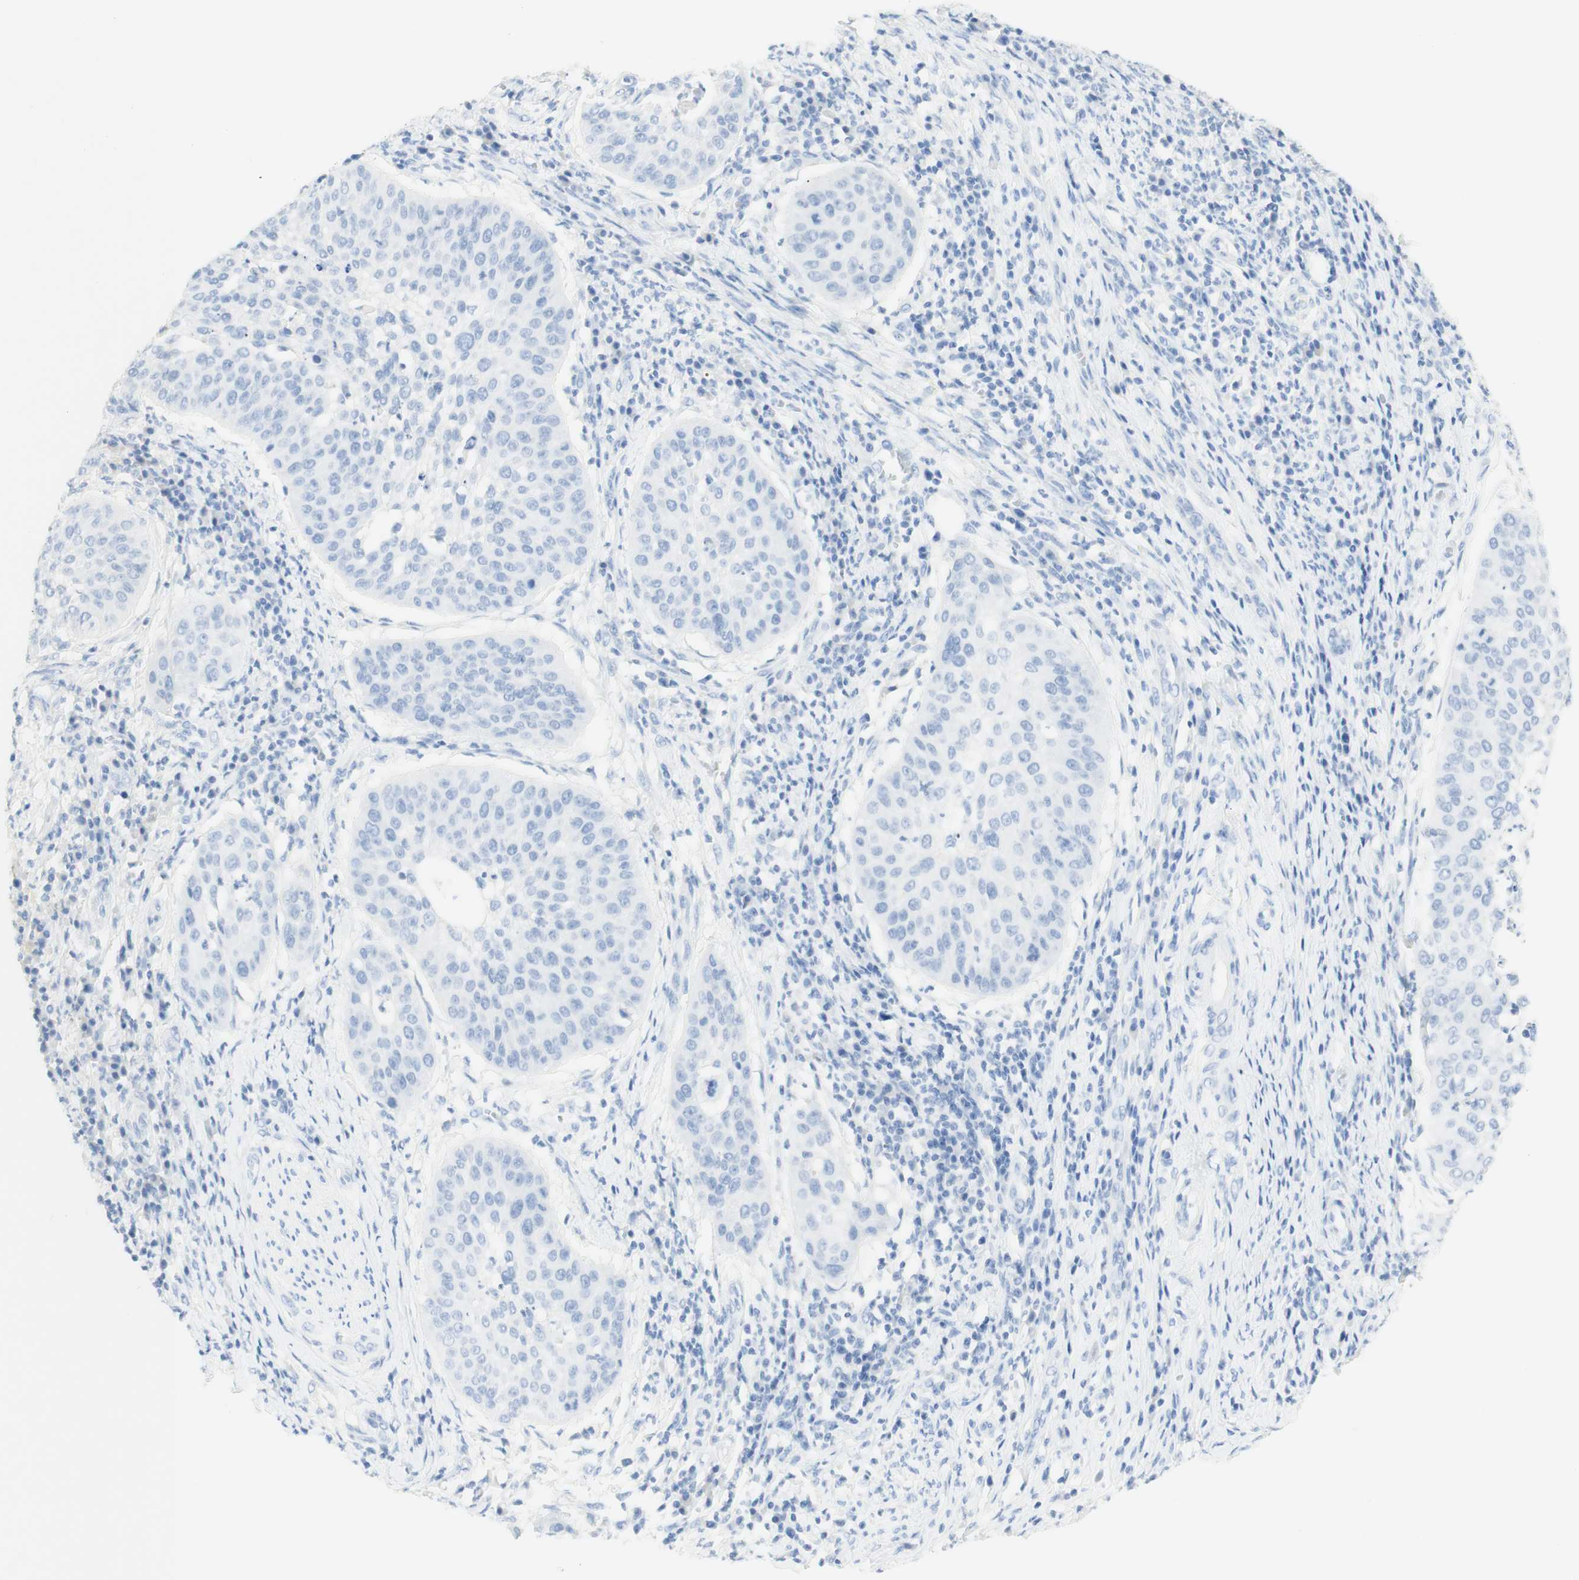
{"staining": {"intensity": "negative", "quantity": "none", "location": "none"}, "tissue": "cervical cancer", "cell_type": "Tumor cells", "image_type": "cancer", "snomed": [{"axis": "morphology", "description": "Normal tissue, NOS"}, {"axis": "morphology", "description": "Squamous cell carcinoma, NOS"}, {"axis": "topography", "description": "Cervix"}], "caption": "Immunohistochemical staining of human cervical squamous cell carcinoma shows no significant positivity in tumor cells.", "gene": "TPO", "patient": {"sex": "female", "age": 39}}